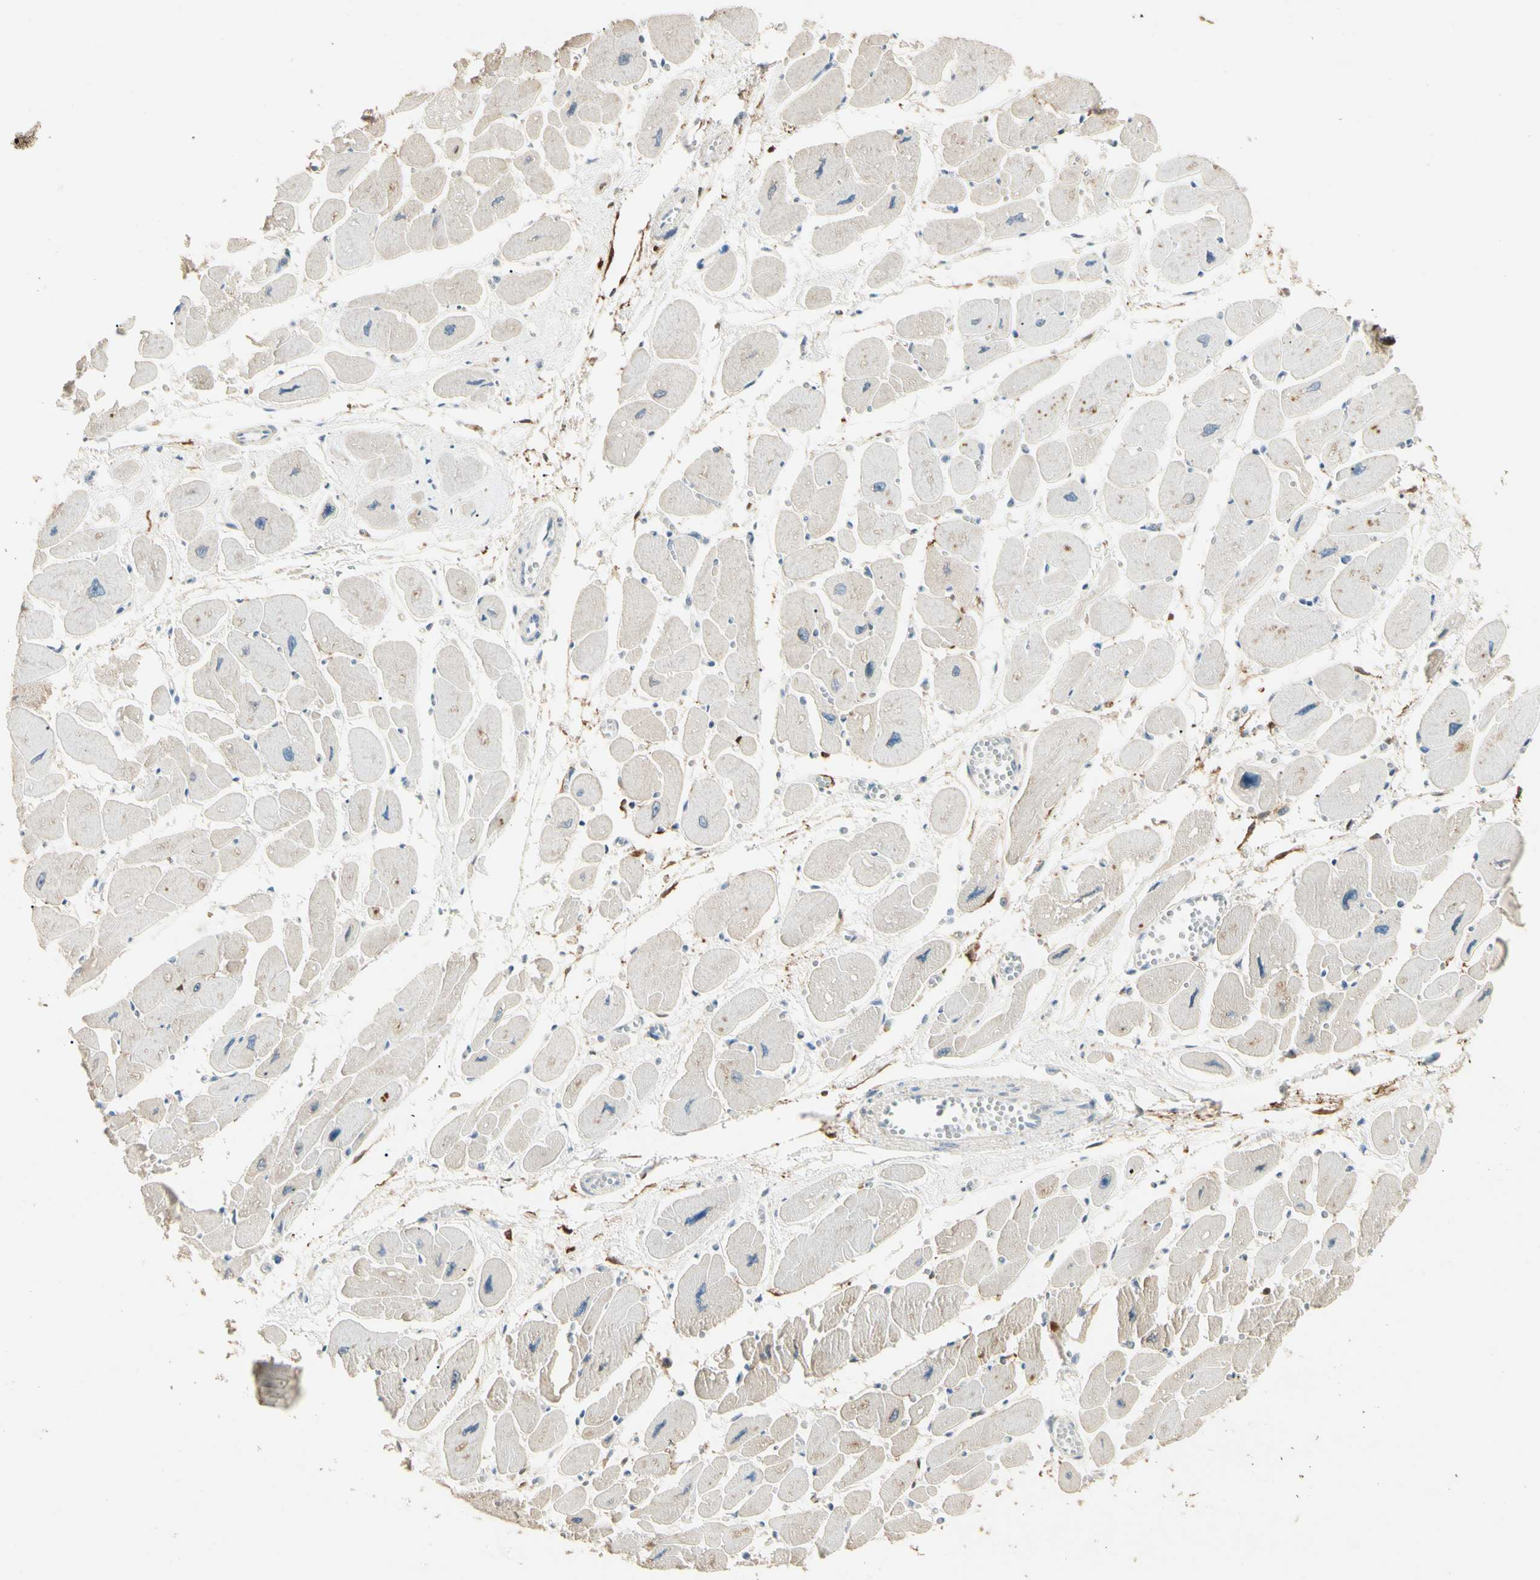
{"staining": {"intensity": "weak", "quantity": "25%-75%", "location": "cytoplasmic/membranous"}, "tissue": "heart muscle", "cell_type": "Cardiomyocytes", "image_type": "normal", "snomed": [{"axis": "morphology", "description": "Normal tissue, NOS"}, {"axis": "topography", "description": "Heart"}], "caption": "A brown stain labels weak cytoplasmic/membranous expression of a protein in cardiomyocytes of unremarkable heart muscle.", "gene": "GNE", "patient": {"sex": "female", "age": 54}}